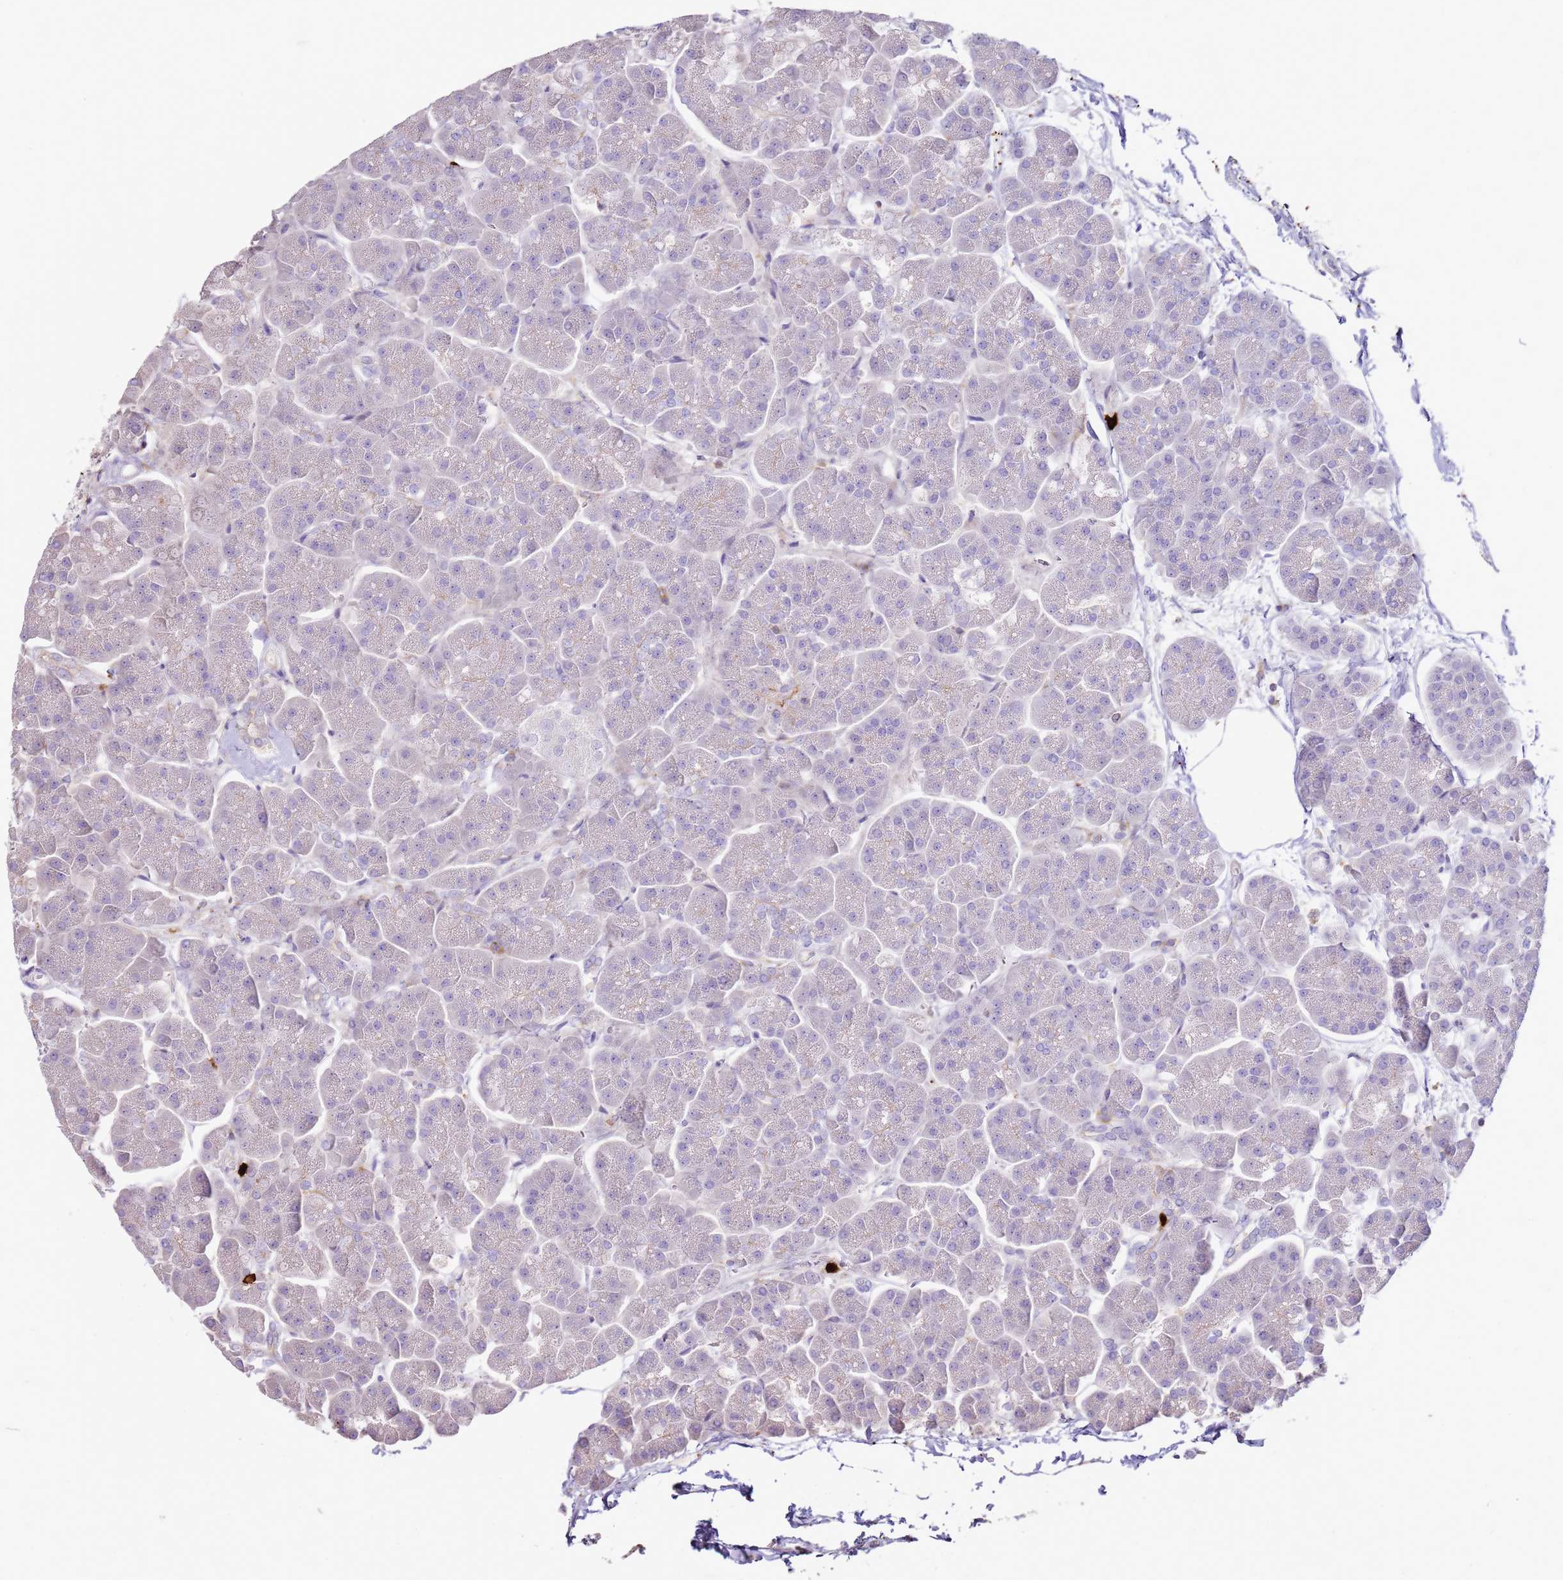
{"staining": {"intensity": "negative", "quantity": "none", "location": "none"}, "tissue": "pancreas", "cell_type": "Exocrine glandular cells", "image_type": "normal", "snomed": [{"axis": "morphology", "description": "Normal tissue, NOS"}, {"axis": "topography", "description": "Pancreas"}, {"axis": "topography", "description": "Peripheral nerve tissue"}], "caption": "This is an immunohistochemistry photomicrograph of normal pancreas. There is no expression in exocrine glandular cells.", "gene": "FPR1", "patient": {"sex": "male", "age": 54}}